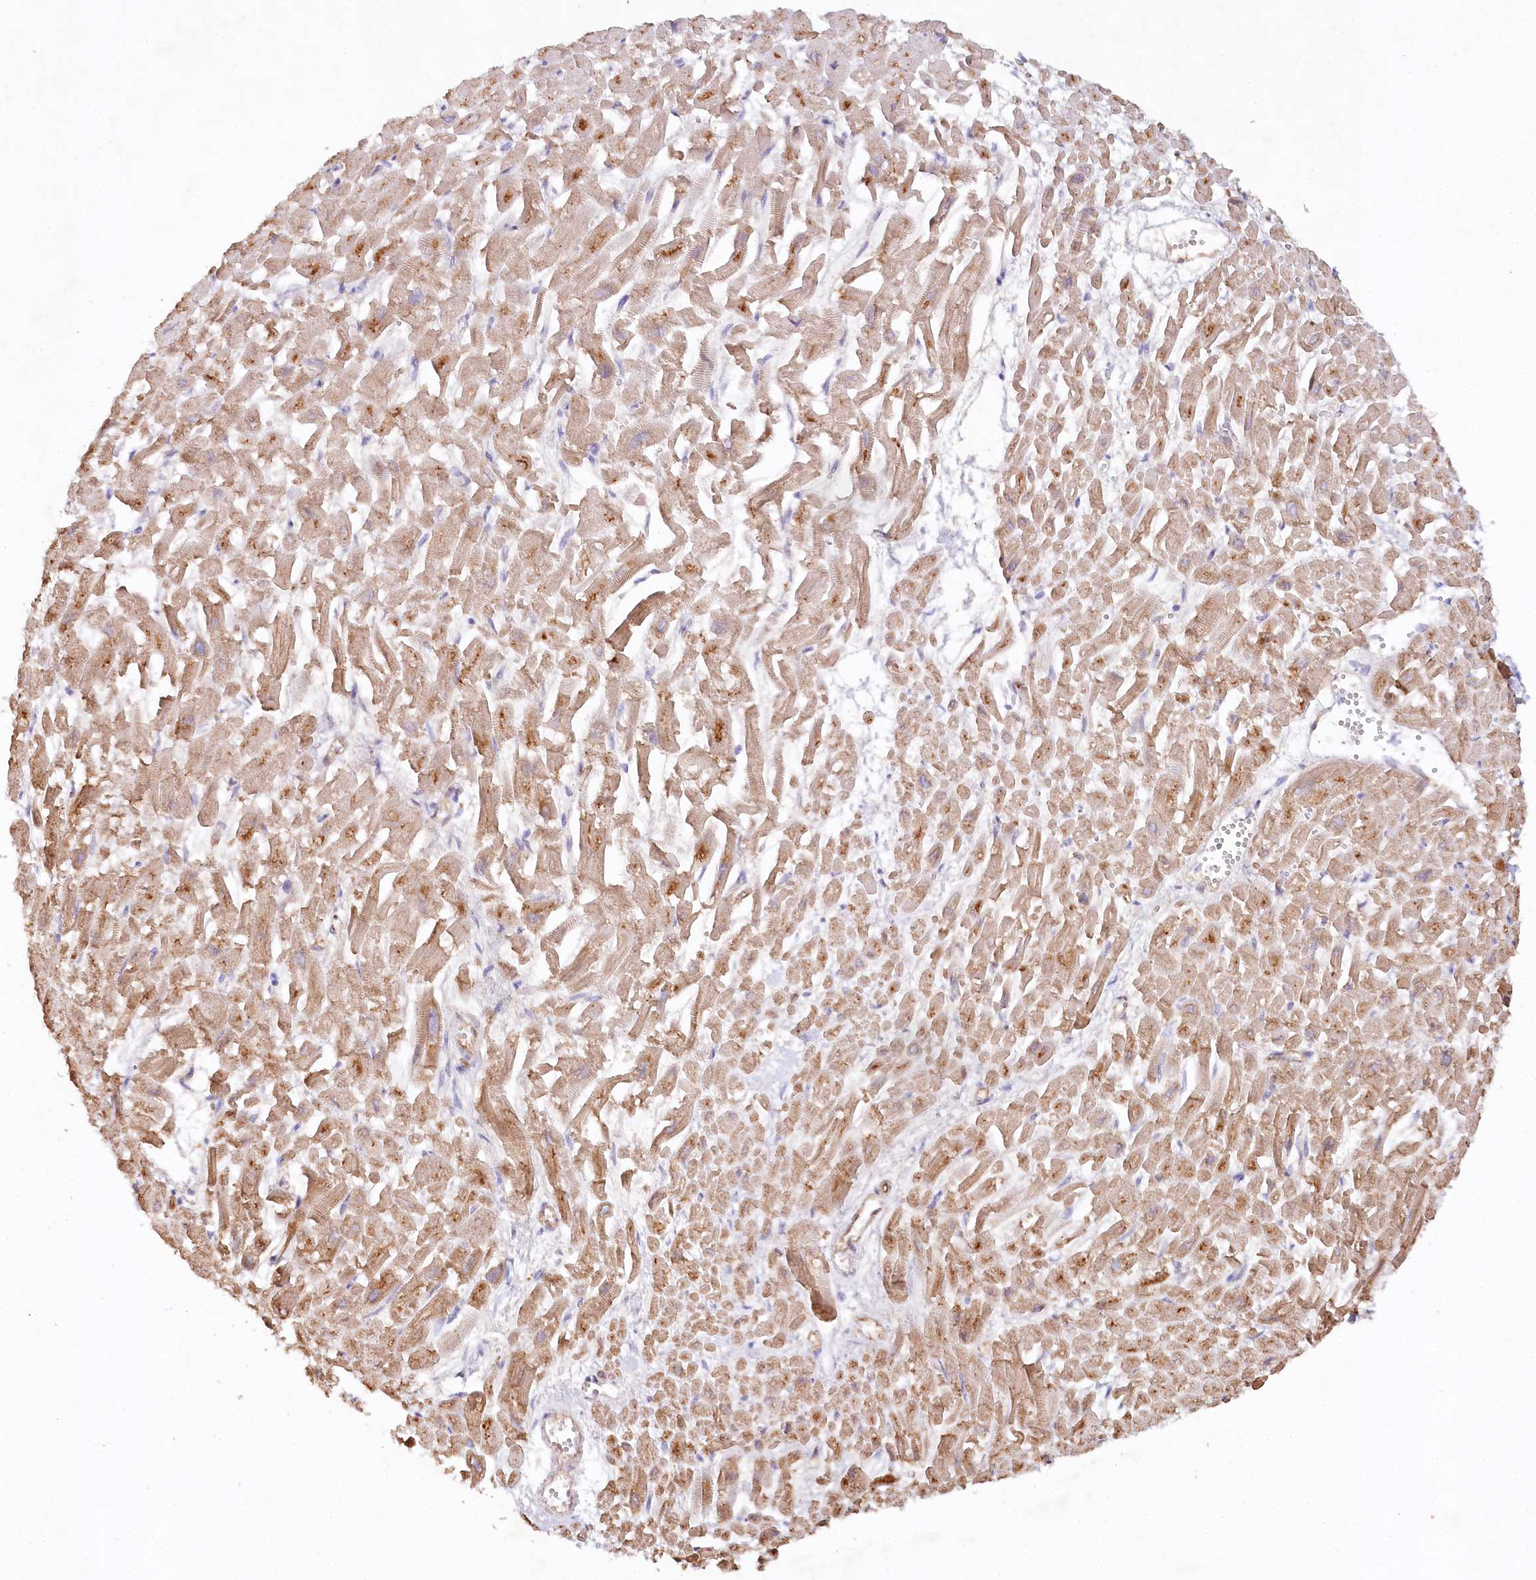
{"staining": {"intensity": "moderate", "quantity": ">75%", "location": "cytoplasmic/membranous"}, "tissue": "heart muscle", "cell_type": "Cardiomyocytes", "image_type": "normal", "snomed": [{"axis": "morphology", "description": "Normal tissue, NOS"}, {"axis": "topography", "description": "Heart"}], "caption": "This image shows unremarkable heart muscle stained with immunohistochemistry (IHC) to label a protein in brown. The cytoplasmic/membranous of cardiomyocytes show moderate positivity for the protein. Nuclei are counter-stained blue.", "gene": "ALDH3B1", "patient": {"sex": "male", "age": 54}}